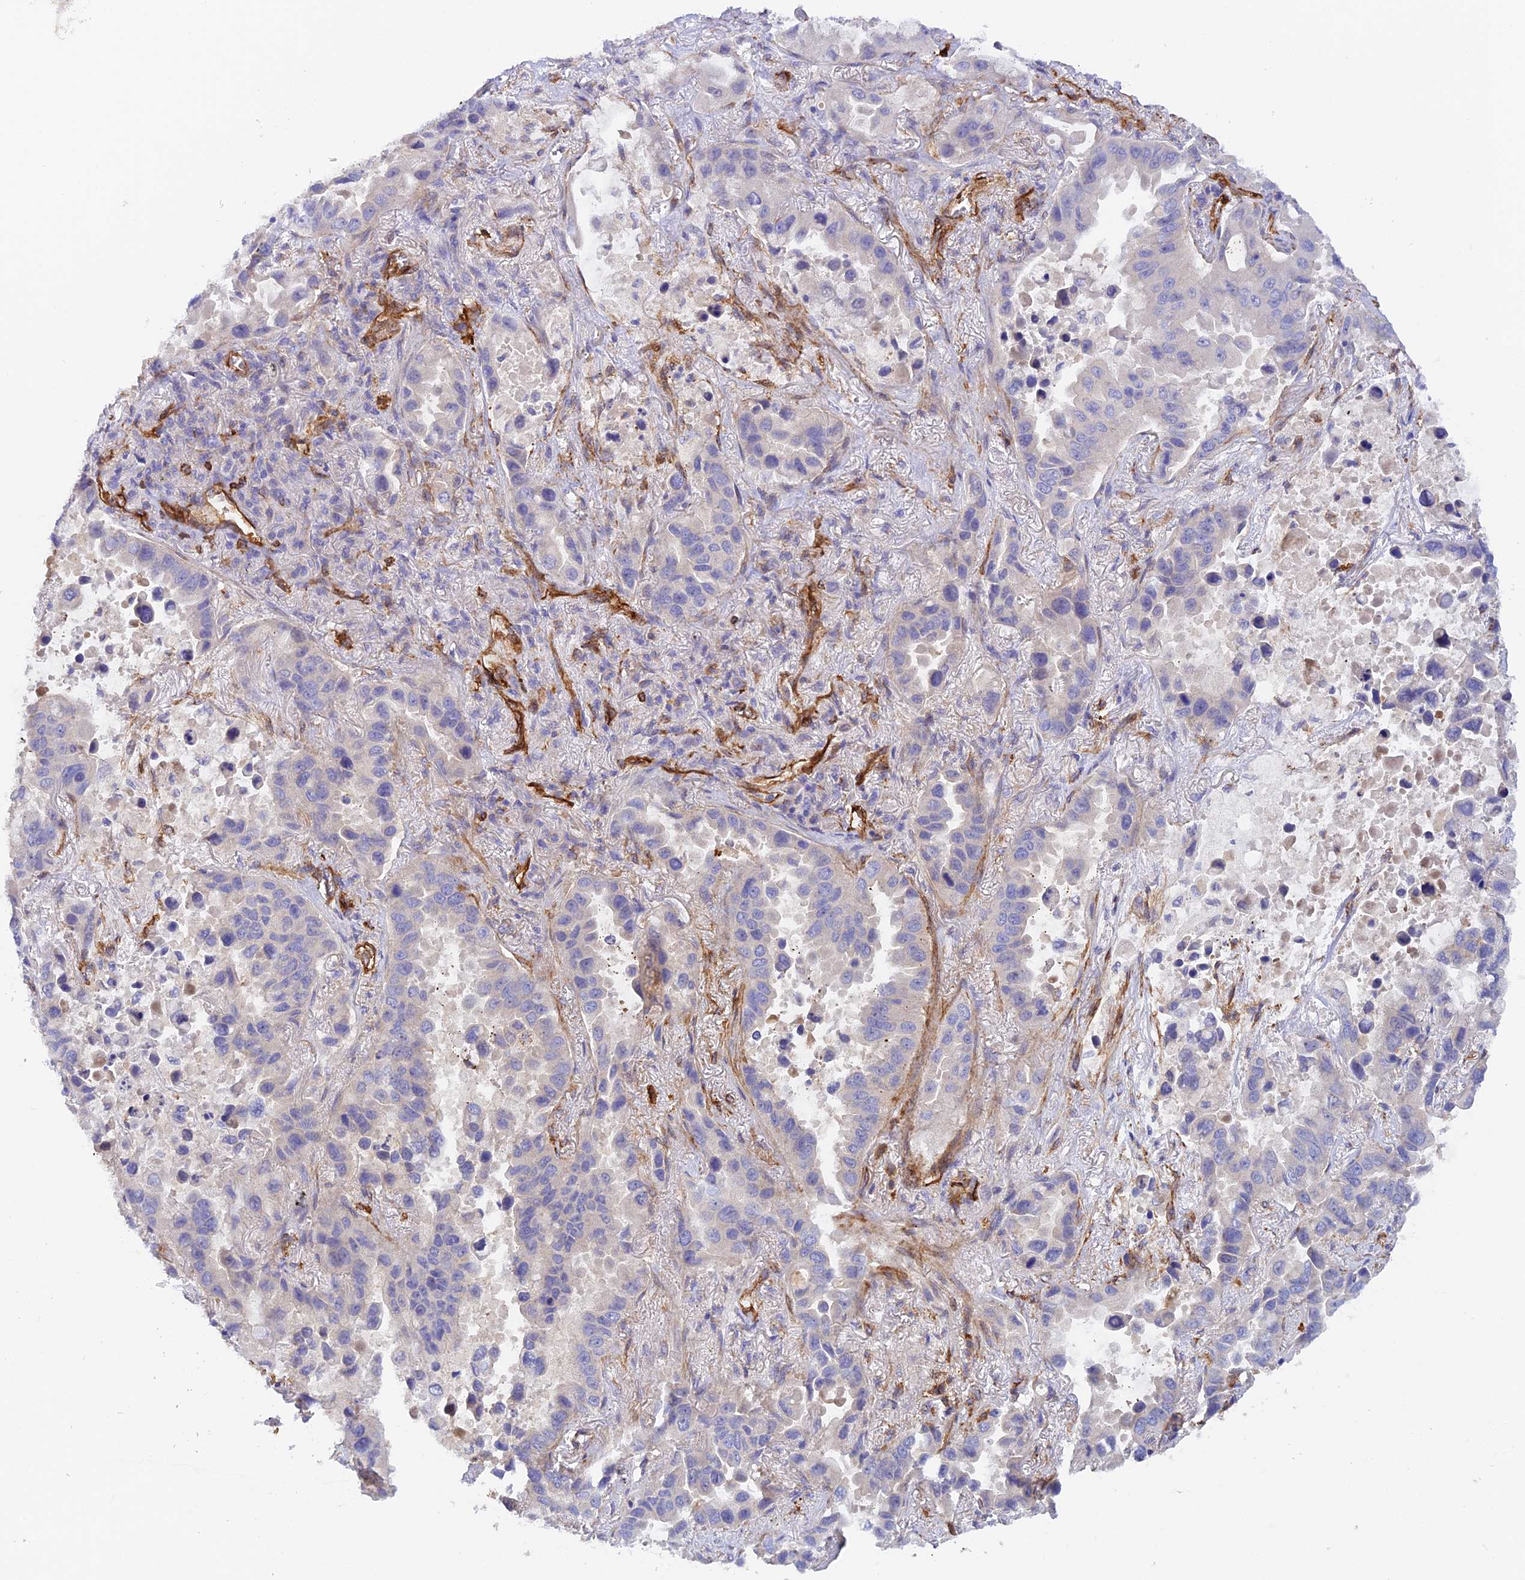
{"staining": {"intensity": "negative", "quantity": "none", "location": "none"}, "tissue": "lung cancer", "cell_type": "Tumor cells", "image_type": "cancer", "snomed": [{"axis": "morphology", "description": "Adenocarcinoma, NOS"}, {"axis": "topography", "description": "Lung"}], "caption": "The IHC photomicrograph has no significant staining in tumor cells of adenocarcinoma (lung) tissue.", "gene": "MYO9A", "patient": {"sex": "male", "age": 64}}